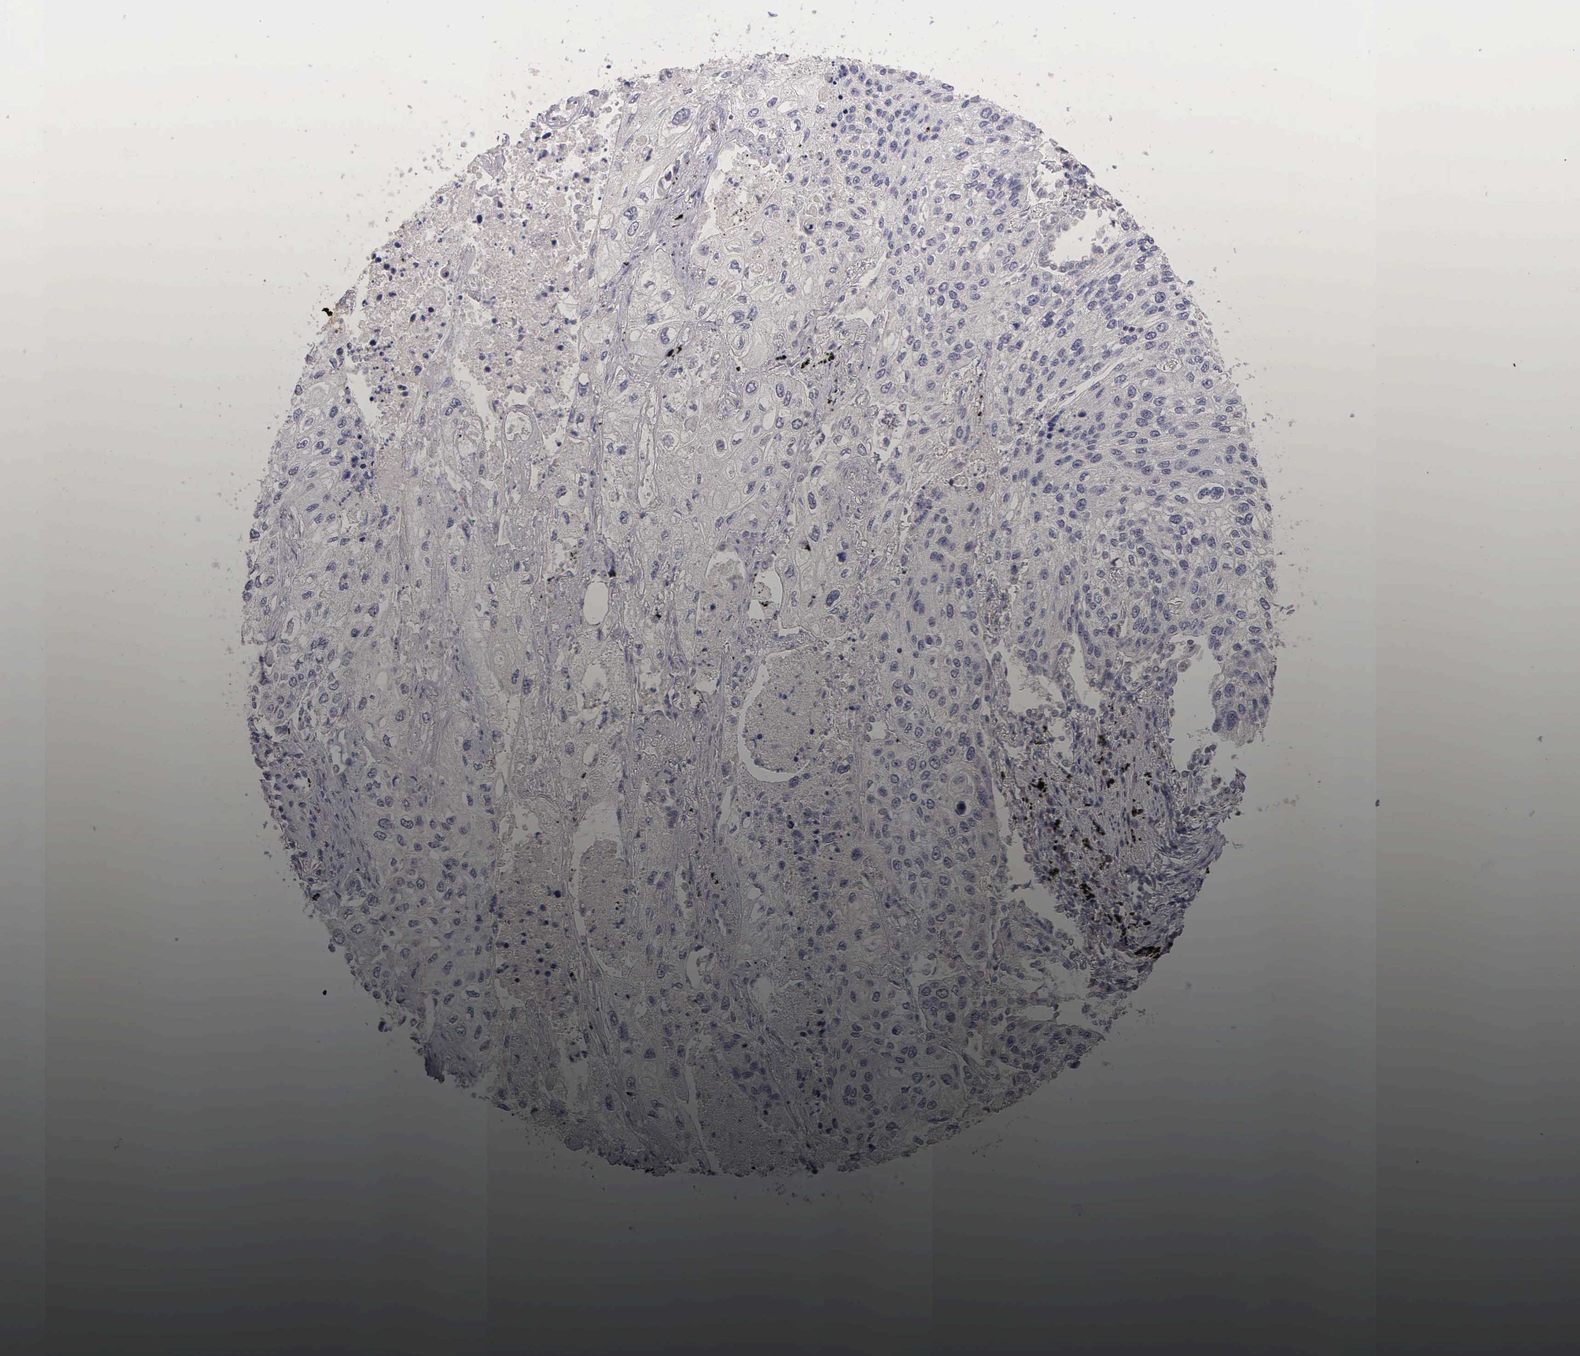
{"staining": {"intensity": "negative", "quantity": "none", "location": "none"}, "tissue": "lung cancer", "cell_type": "Tumor cells", "image_type": "cancer", "snomed": [{"axis": "morphology", "description": "Squamous cell carcinoma, NOS"}, {"axis": "topography", "description": "Lung"}], "caption": "Lung cancer (squamous cell carcinoma) was stained to show a protein in brown. There is no significant expression in tumor cells.", "gene": "ESR1", "patient": {"sex": "male", "age": 75}}